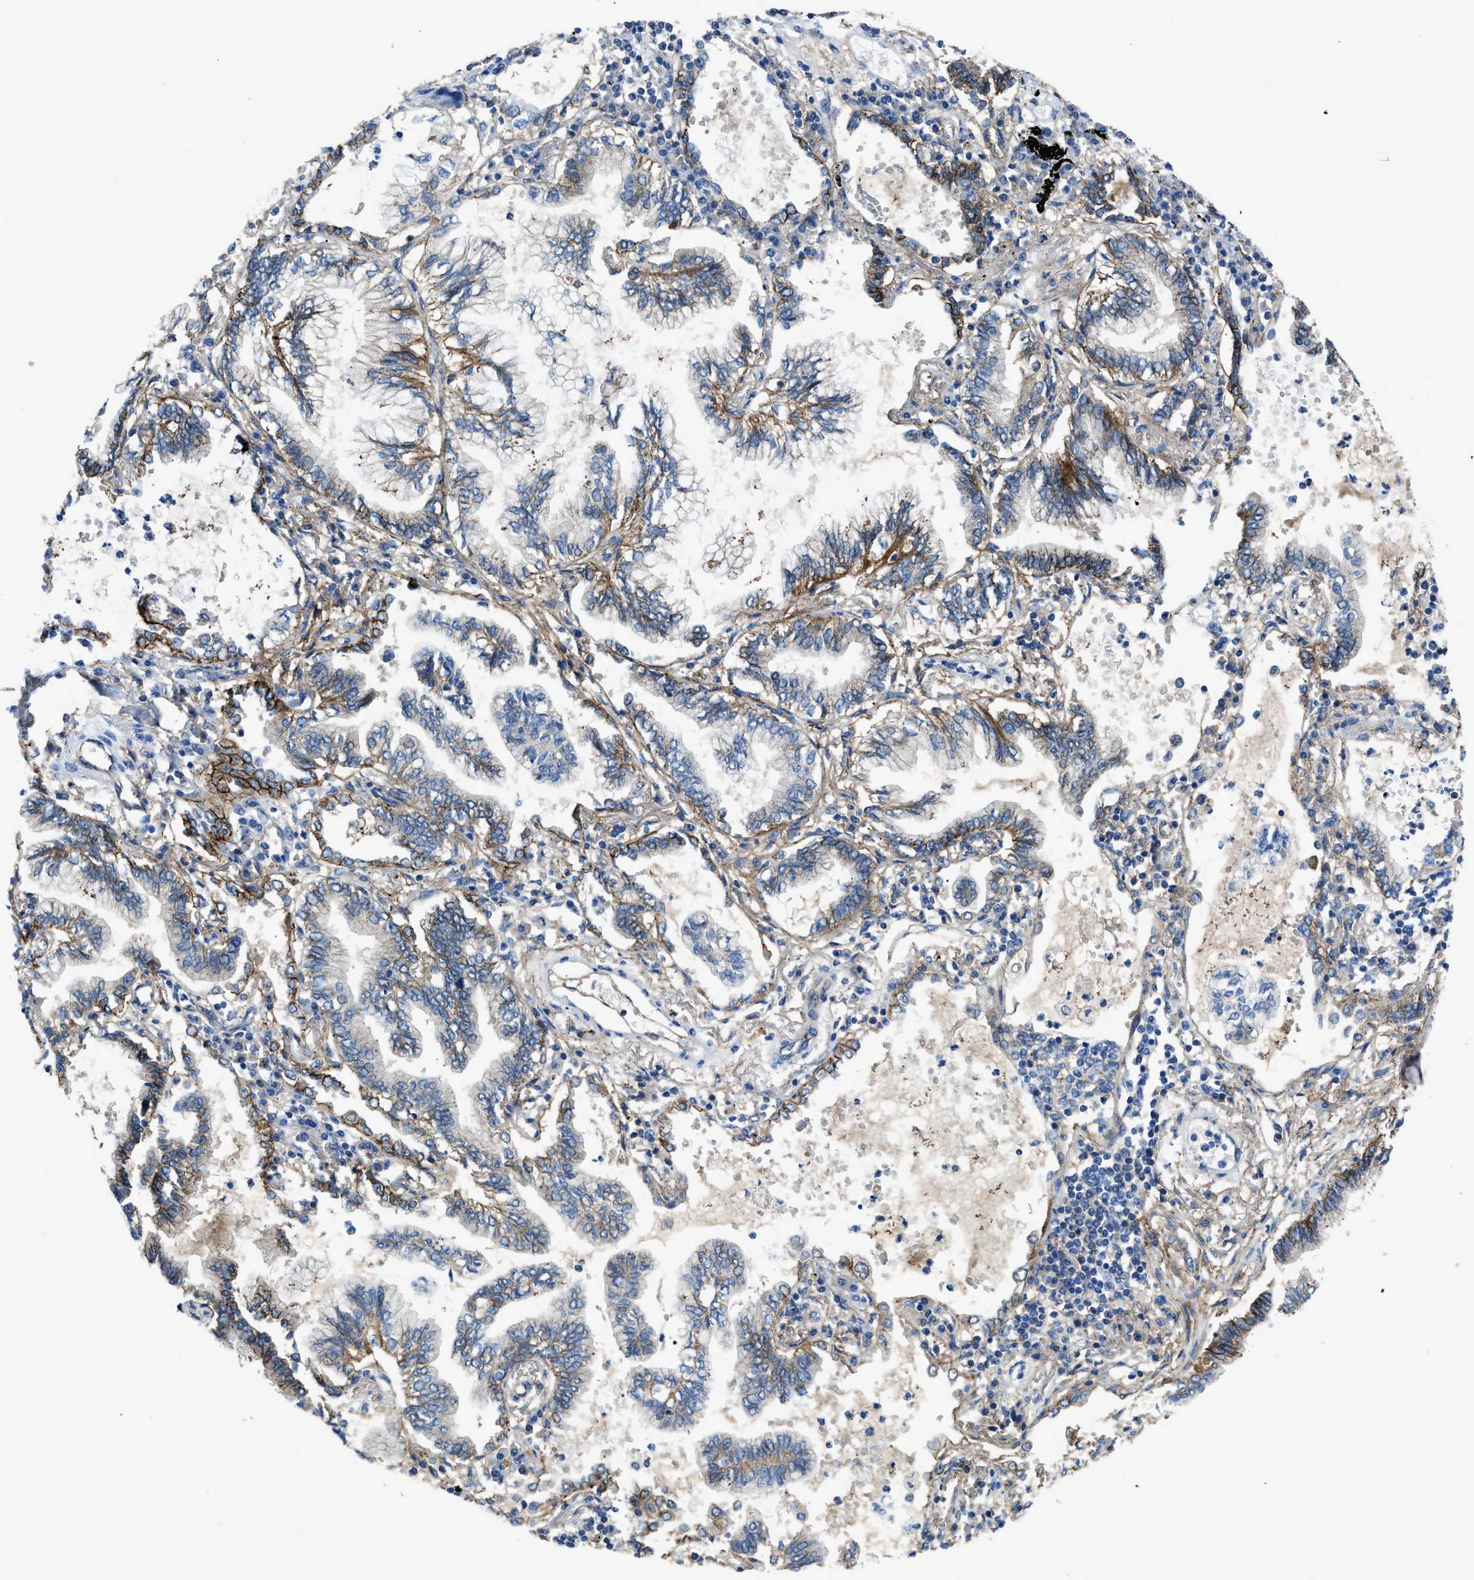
{"staining": {"intensity": "moderate", "quantity": "25%-75%", "location": "cytoplasmic/membranous"}, "tissue": "lung cancer", "cell_type": "Tumor cells", "image_type": "cancer", "snomed": [{"axis": "morphology", "description": "Normal tissue, NOS"}, {"axis": "morphology", "description": "Adenocarcinoma, NOS"}, {"axis": "topography", "description": "Bronchus"}, {"axis": "topography", "description": "Lung"}], "caption": "Immunohistochemistry staining of lung cancer, which demonstrates medium levels of moderate cytoplasmic/membranous expression in approximately 25%-75% of tumor cells indicating moderate cytoplasmic/membranous protein expression. The staining was performed using DAB (3,3'-diaminobenzidine) (brown) for protein detection and nuclei were counterstained in hematoxylin (blue).", "gene": "PTGFRN", "patient": {"sex": "female", "age": 70}}